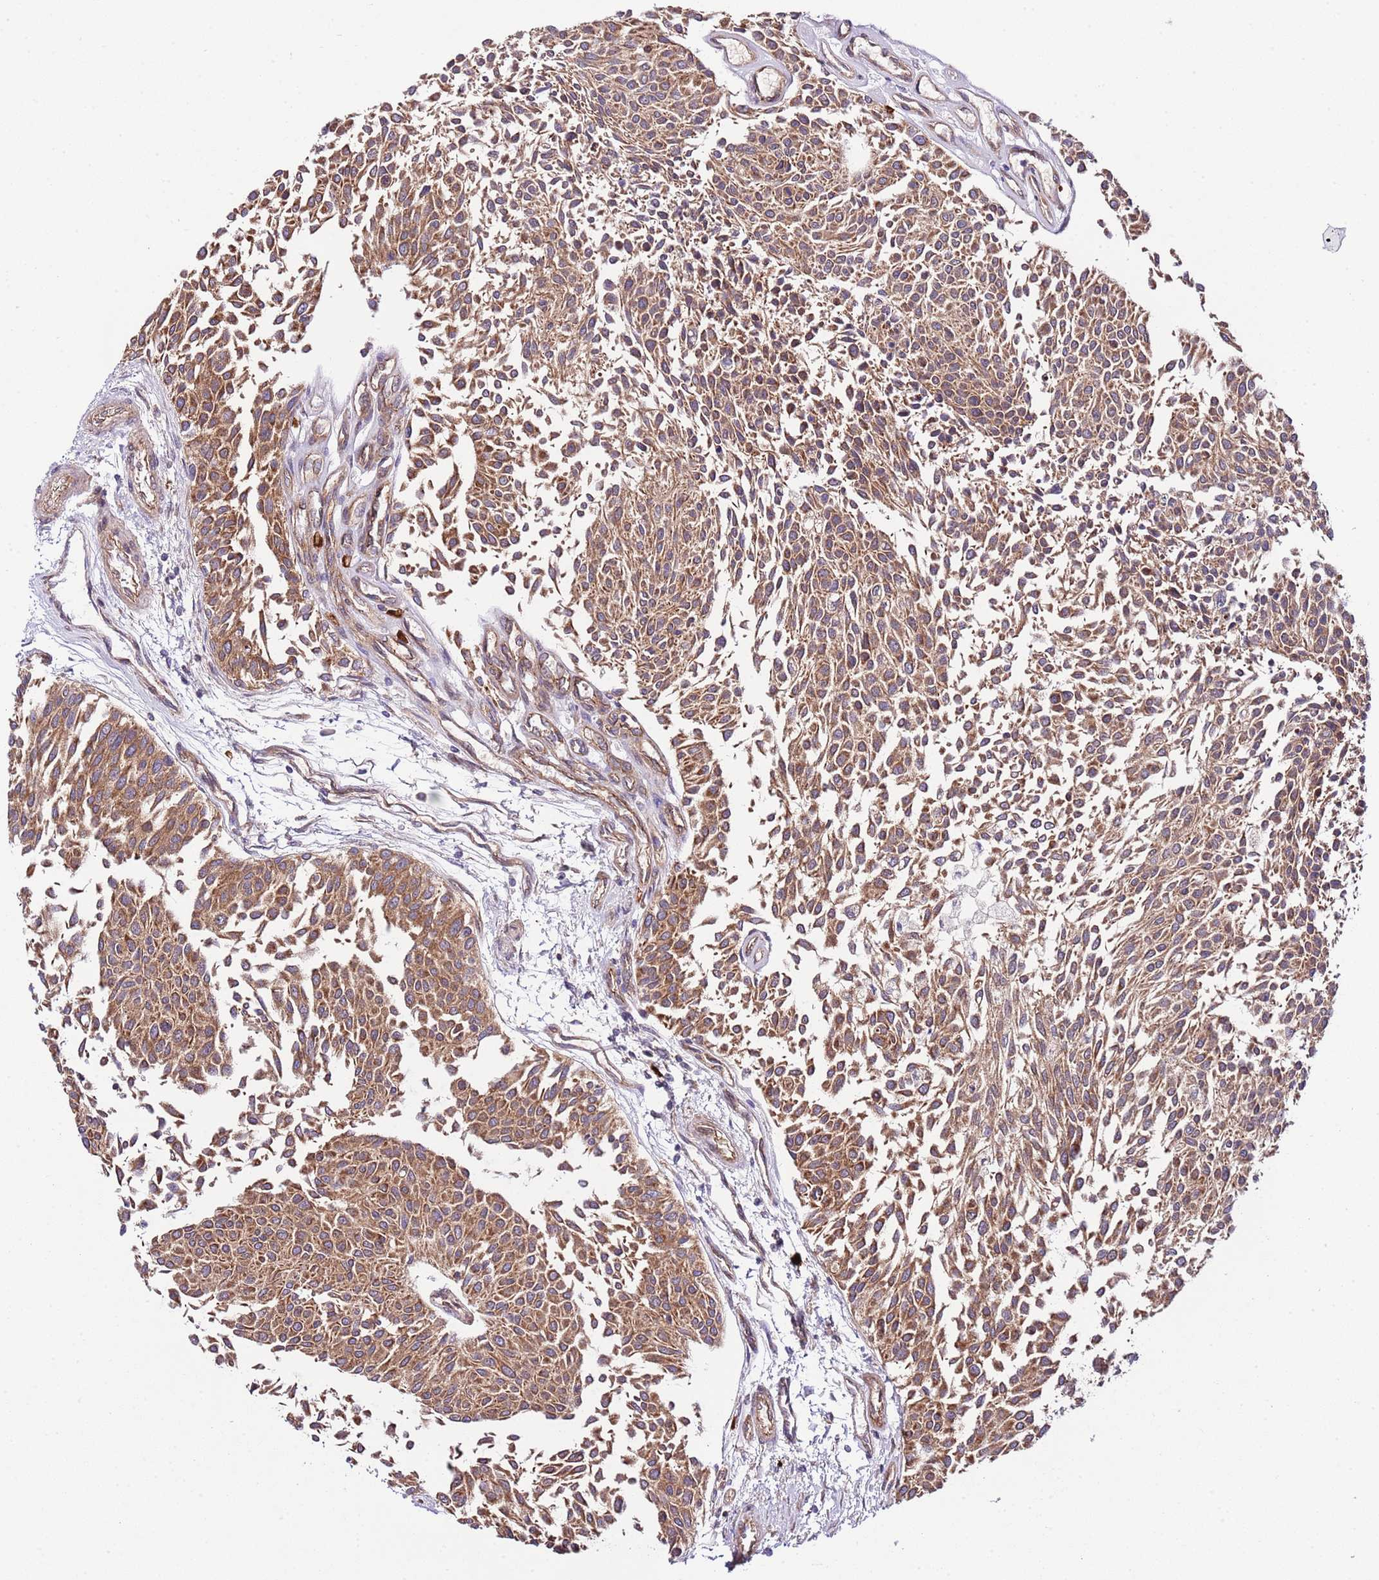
{"staining": {"intensity": "moderate", "quantity": ">75%", "location": "cytoplasmic/membranous"}, "tissue": "urothelial cancer", "cell_type": "Tumor cells", "image_type": "cancer", "snomed": [{"axis": "morphology", "description": "Urothelial carcinoma, NOS"}, {"axis": "topography", "description": "Urinary bladder"}], "caption": "Human transitional cell carcinoma stained with a protein marker shows moderate staining in tumor cells.", "gene": "DONSON", "patient": {"sex": "male", "age": 55}}